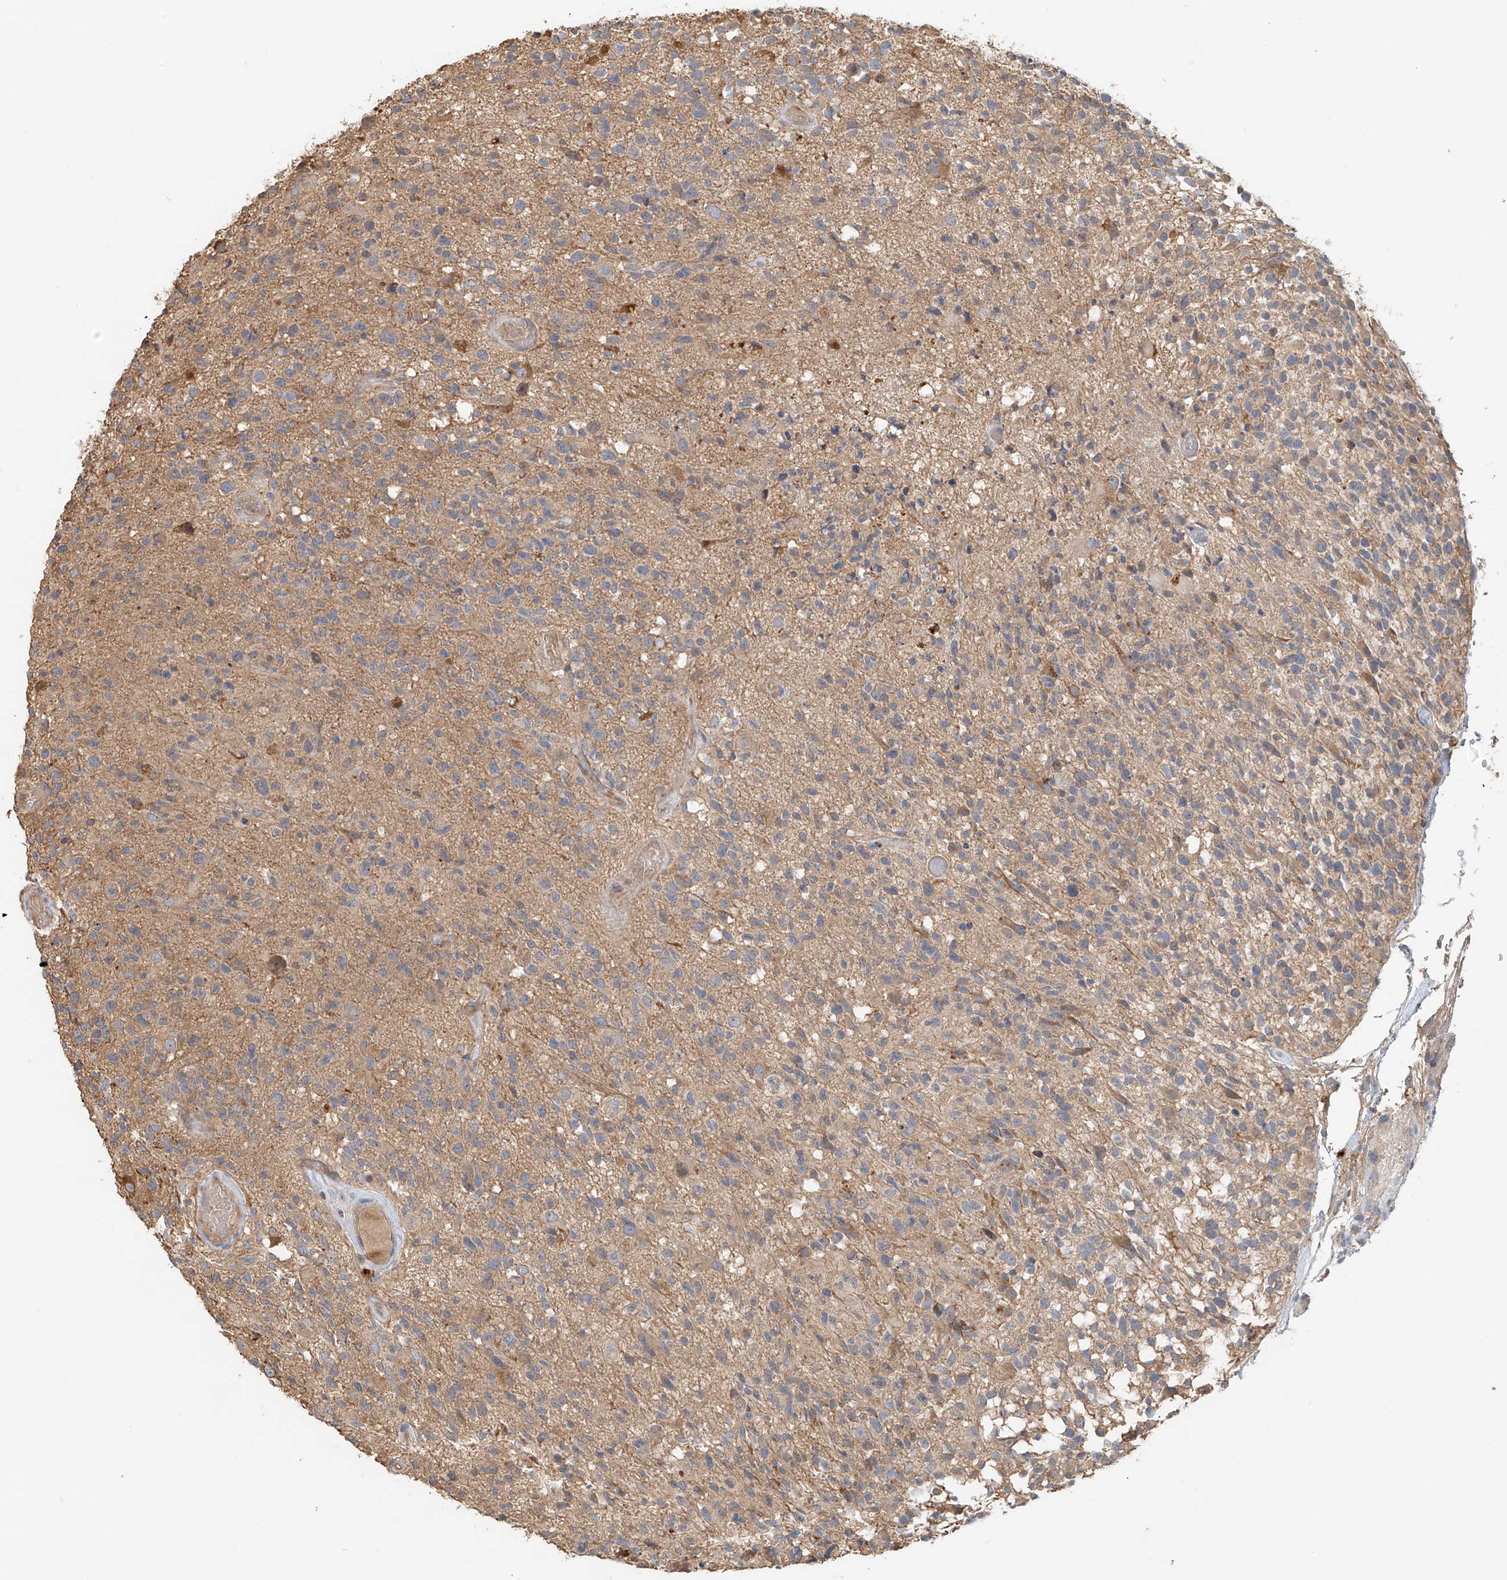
{"staining": {"intensity": "weak", "quantity": "25%-75%", "location": "cytoplasmic/membranous"}, "tissue": "glioma", "cell_type": "Tumor cells", "image_type": "cancer", "snomed": [{"axis": "morphology", "description": "Glioma, malignant, High grade"}, {"axis": "morphology", "description": "Glioblastoma, NOS"}, {"axis": "topography", "description": "Brain"}], "caption": "Protein staining by immunohistochemistry shows weak cytoplasmic/membranous expression in about 25%-75% of tumor cells in malignant glioma (high-grade). Immunohistochemistry (ihc) stains the protein in brown and the nuclei are stained blue.", "gene": "GNB1L", "patient": {"sex": "male", "age": 60}}